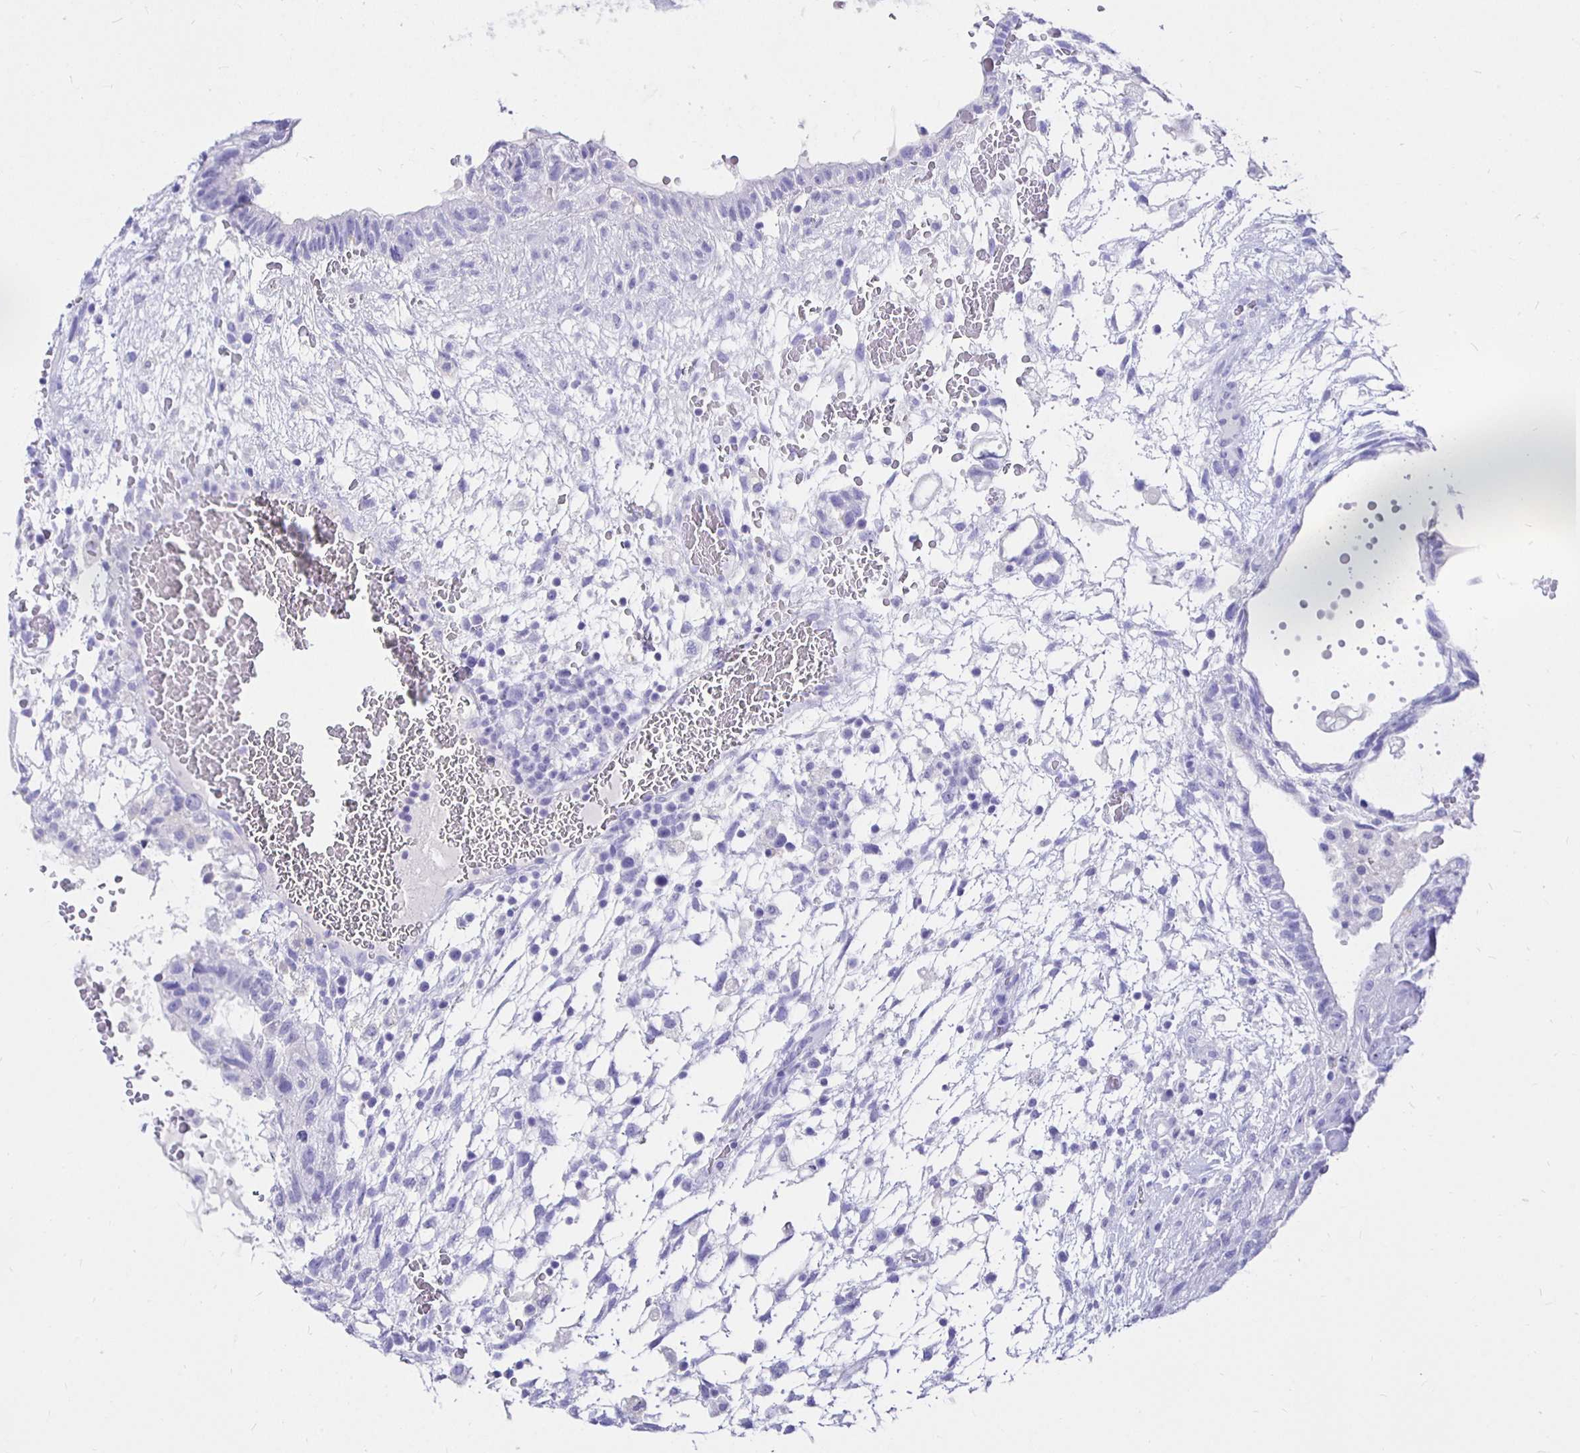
{"staining": {"intensity": "negative", "quantity": "none", "location": "none"}, "tissue": "testis cancer", "cell_type": "Tumor cells", "image_type": "cancer", "snomed": [{"axis": "morphology", "description": "Carcinoma, Embryonal, NOS"}, {"axis": "topography", "description": "Testis"}], "caption": "Immunohistochemical staining of testis embryonal carcinoma reveals no significant staining in tumor cells.", "gene": "UMOD", "patient": {"sex": "male", "age": 32}}